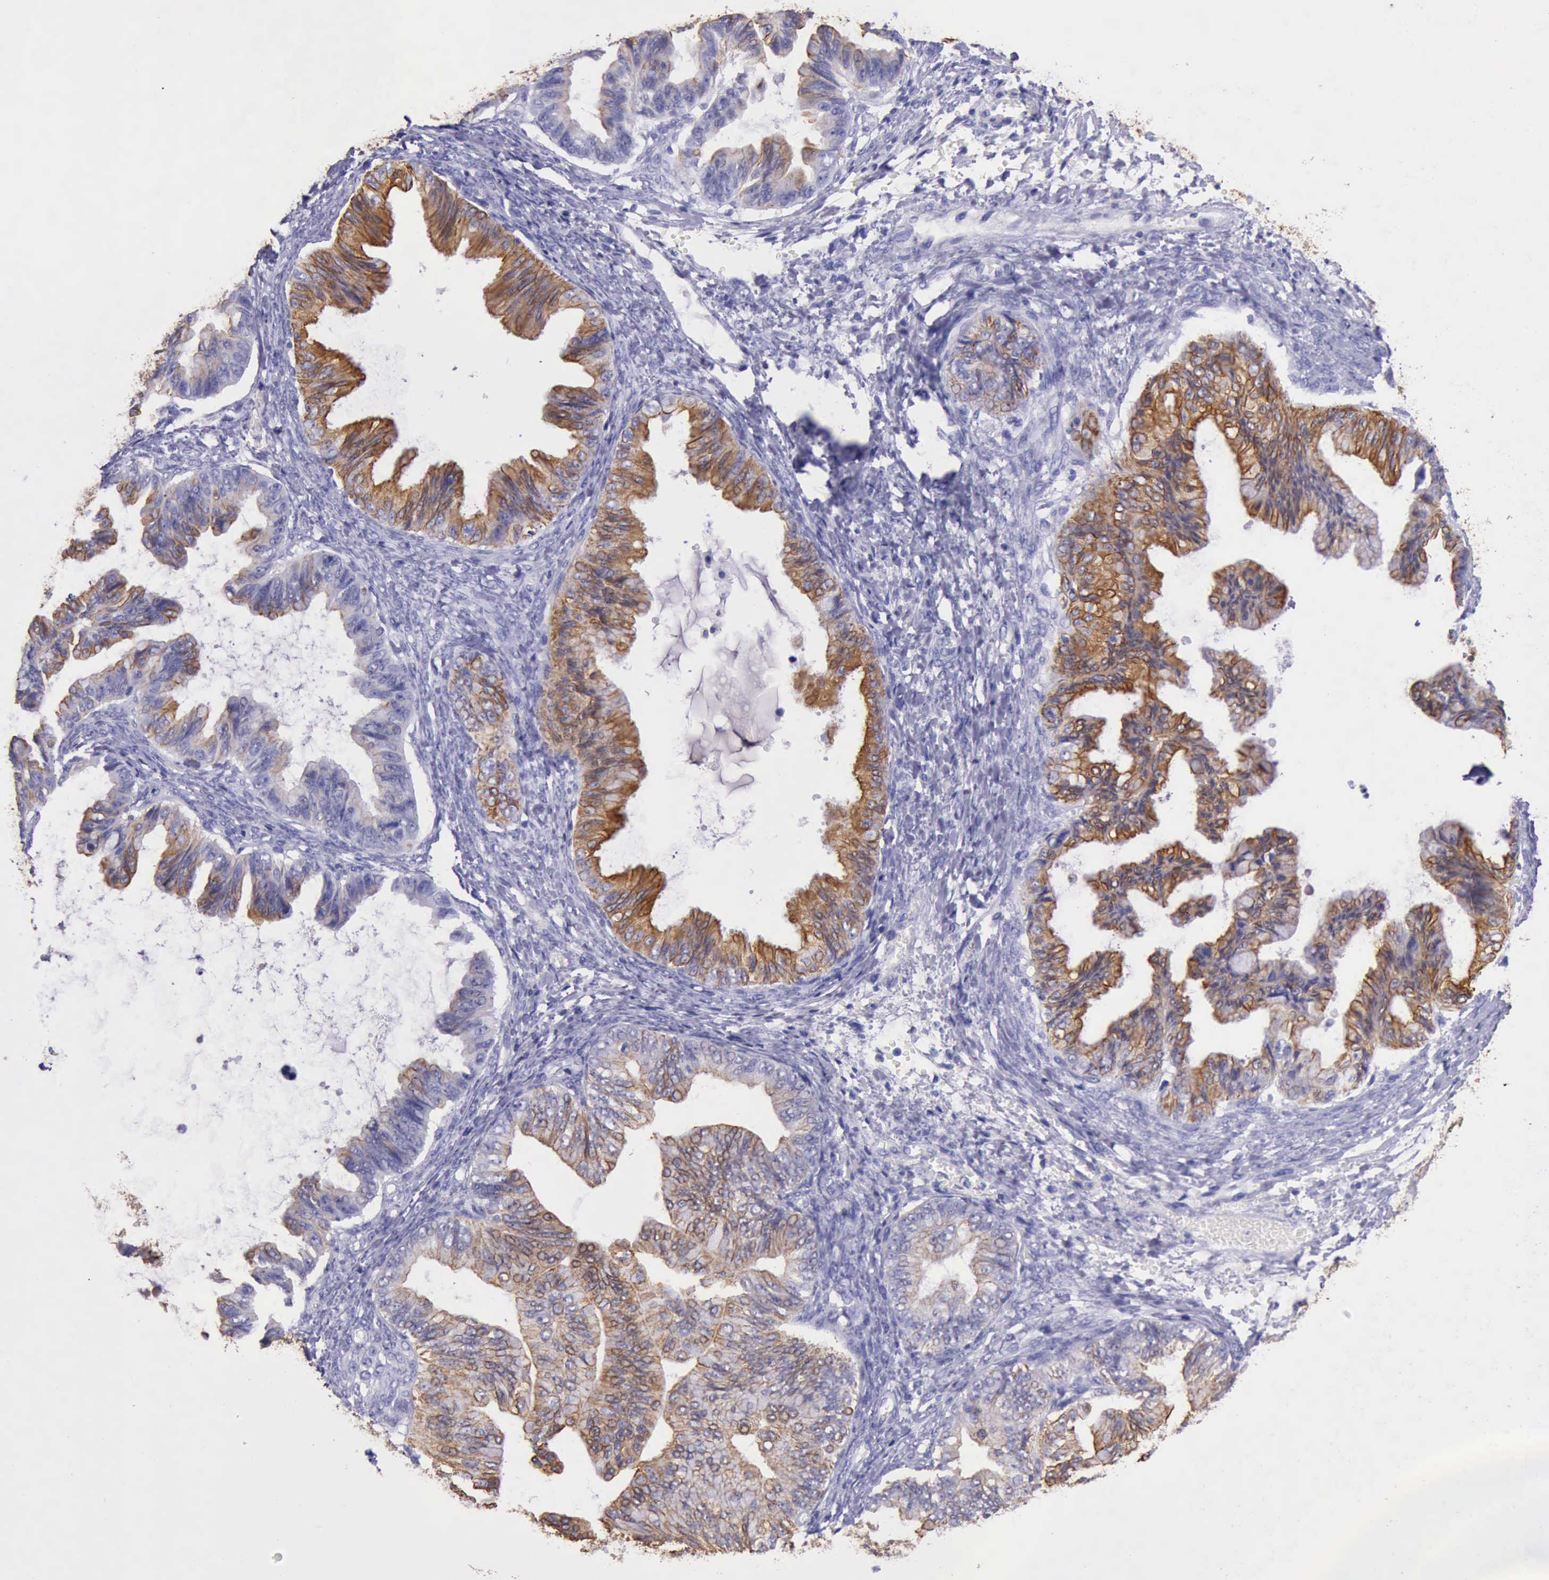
{"staining": {"intensity": "moderate", "quantity": ">75%", "location": "cytoplasmic/membranous"}, "tissue": "ovarian cancer", "cell_type": "Tumor cells", "image_type": "cancer", "snomed": [{"axis": "morphology", "description": "Cystadenocarcinoma, mucinous, NOS"}, {"axis": "topography", "description": "Ovary"}], "caption": "A brown stain labels moderate cytoplasmic/membranous staining of a protein in ovarian cancer (mucinous cystadenocarcinoma) tumor cells. (DAB (3,3'-diaminobenzidine) = brown stain, brightfield microscopy at high magnification).", "gene": "KRT8", "patient": {"sex": "female", "age": 36}}